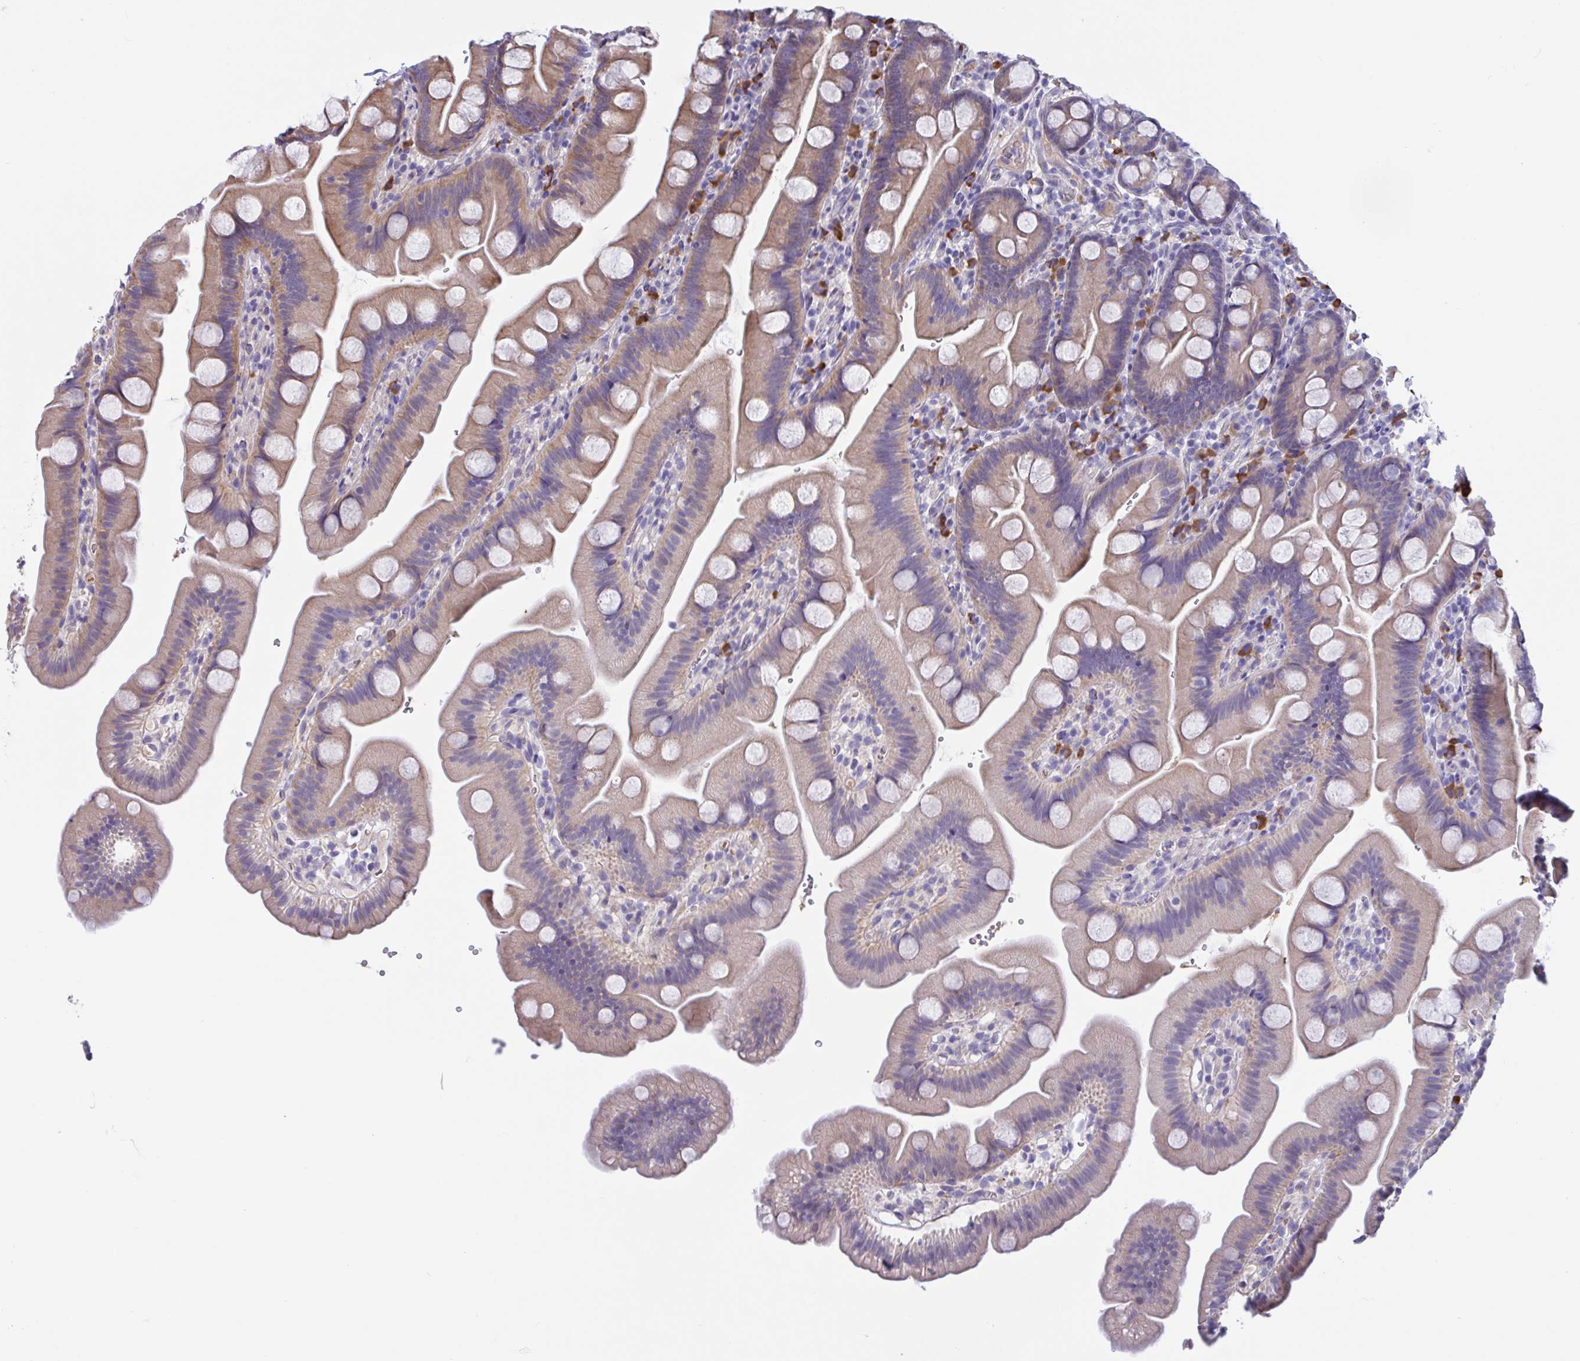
{"staining": {"intensity": "weak", "quantity": "25%-75%", "location": "cytoplasmic/membranous"}, "tissue": "small intestine", "cell_type": "Glandular cells", "image_type": "normal", "snomed": [{"axis": "morphology", "description": "Normal tissue, NOS"}, {"axis": "topography", "description": "Small intestine"}], "caption": "Immunohistochemical staining of unremarkable human small intestine exhibits 25%-75% levels of weak cytoplasmic/membranous protein expression in approximately 25%-75% of glandular cells.", "gene": "MS4A14", "patient": {"sex": "female", "age": 68}}